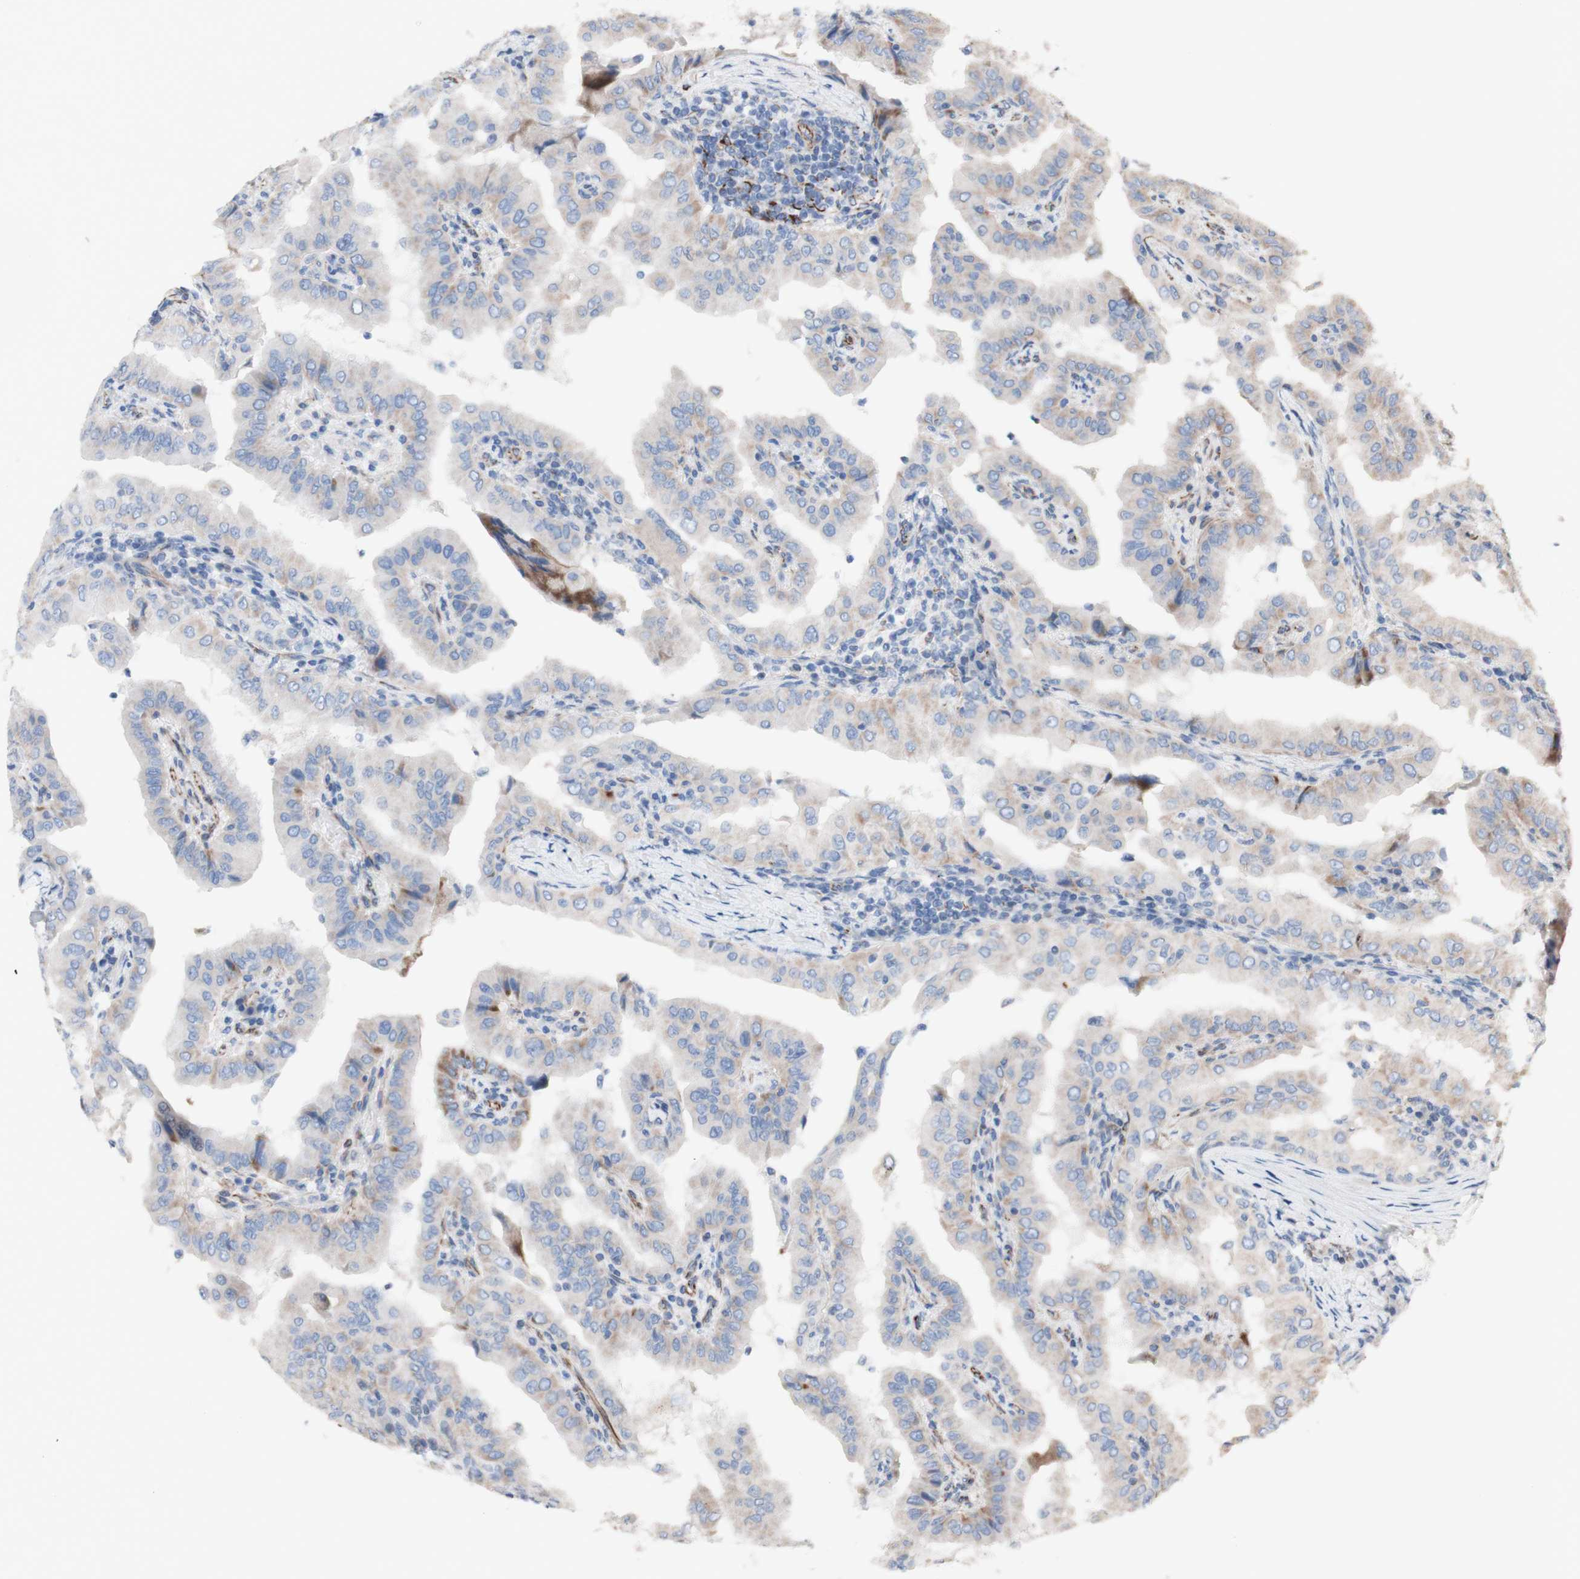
{"staining": {"intensity": "weak", "quantity": "<25%", "location": "cytoplasmic/membranous"}, "tissue": "thyroid cancer", "cell_type": "Tumor cells", "image_type": "cancer", "snomed": [{"axis": "morphology", "description": "Papillary adenocarcinoma, NOS"}, {"axis": "topography", "description": "Thyroid gland"}], "caption": "This is a histopathology image of IHC staining of thyroid papillary adenocarcinoma, which shows no positivity in tumor cells.", "gene": "AGPAT5", "patient": {"sex": "male", "age": 33}}